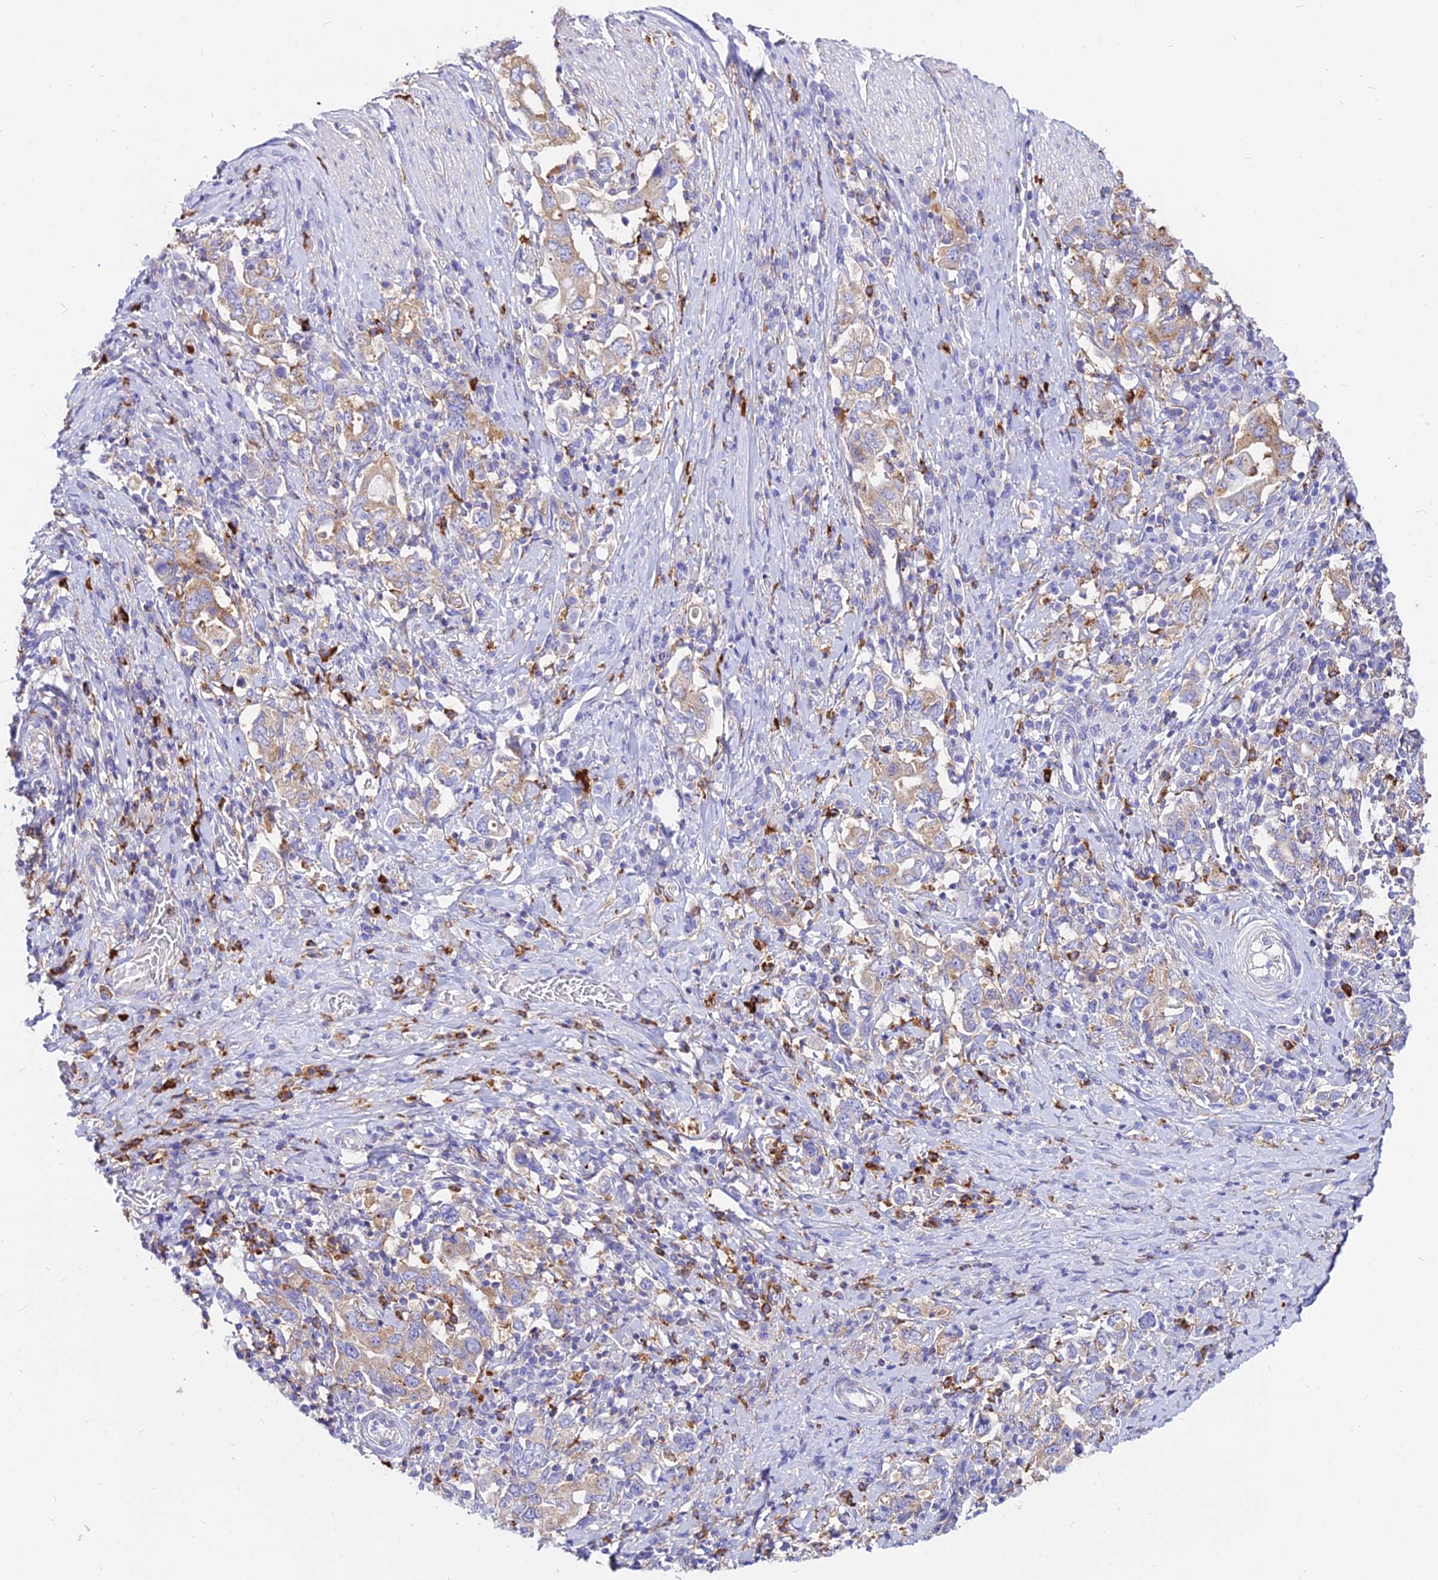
{"staining": {"intensity": "weak", "quantity": ">75%", "location": "cytoplasmic/membranous"}, "tissue": "stomach cancer", "cell_type": "Tumor cells", "image_type": "cancer", "snomed": [{"axis": "morphology", "description": "Adenocarcinoma, NOS"}, {"axis": "topography", "description": "Stomach, upper"}, {"axis": "topography", "description": "Stomach"}], "caption": "Tumor cells exhibit low levels of weak cytoplasmic/membranous staining in about >75% of cells in stomach cancer (adenocarcinoma). (DAB = brown stain, brightfield microscopy at high magnification).", "gene": "AGTRAP", "patient": {"sex": "male", "age": 62}}